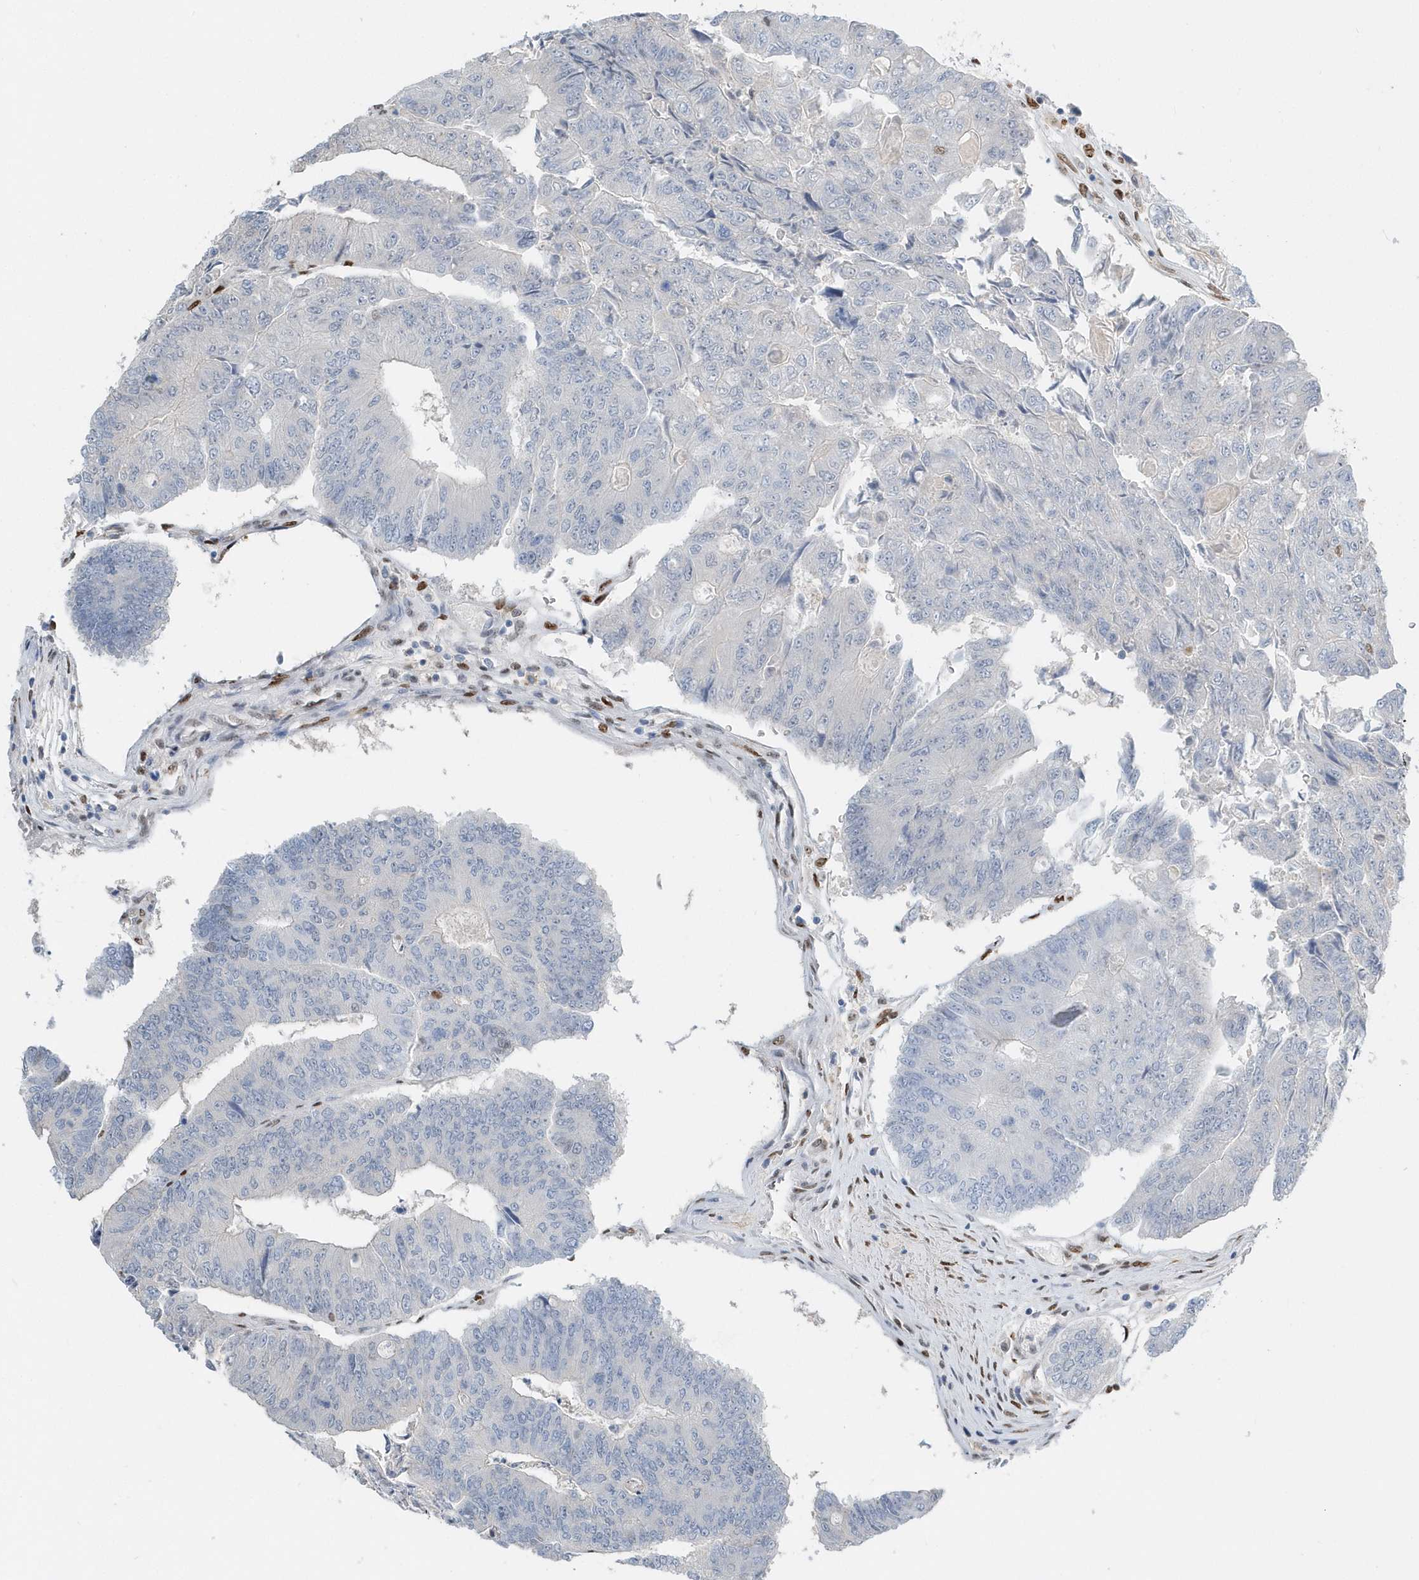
{"staining": {"intensity": "negative", "quantity": "none", "location": "none"}, "tissue": "colorectal cancer", "cell_type": "Tumor cells", "image_type": "cancer", "snomed": [{"axis": "morphology", "description": "Adenocarcinoma, NOS"}, {"axis": "topography", "description": "Colon"}], "caption": "An IHC histopathology image of adenocarcinoma (colorectal) is shown. There is no staining in tumor cells of adenocarcinoma (colorectal).", "gene": "MACROH2A2", "patient": {"sex": "female", "age": 67}}